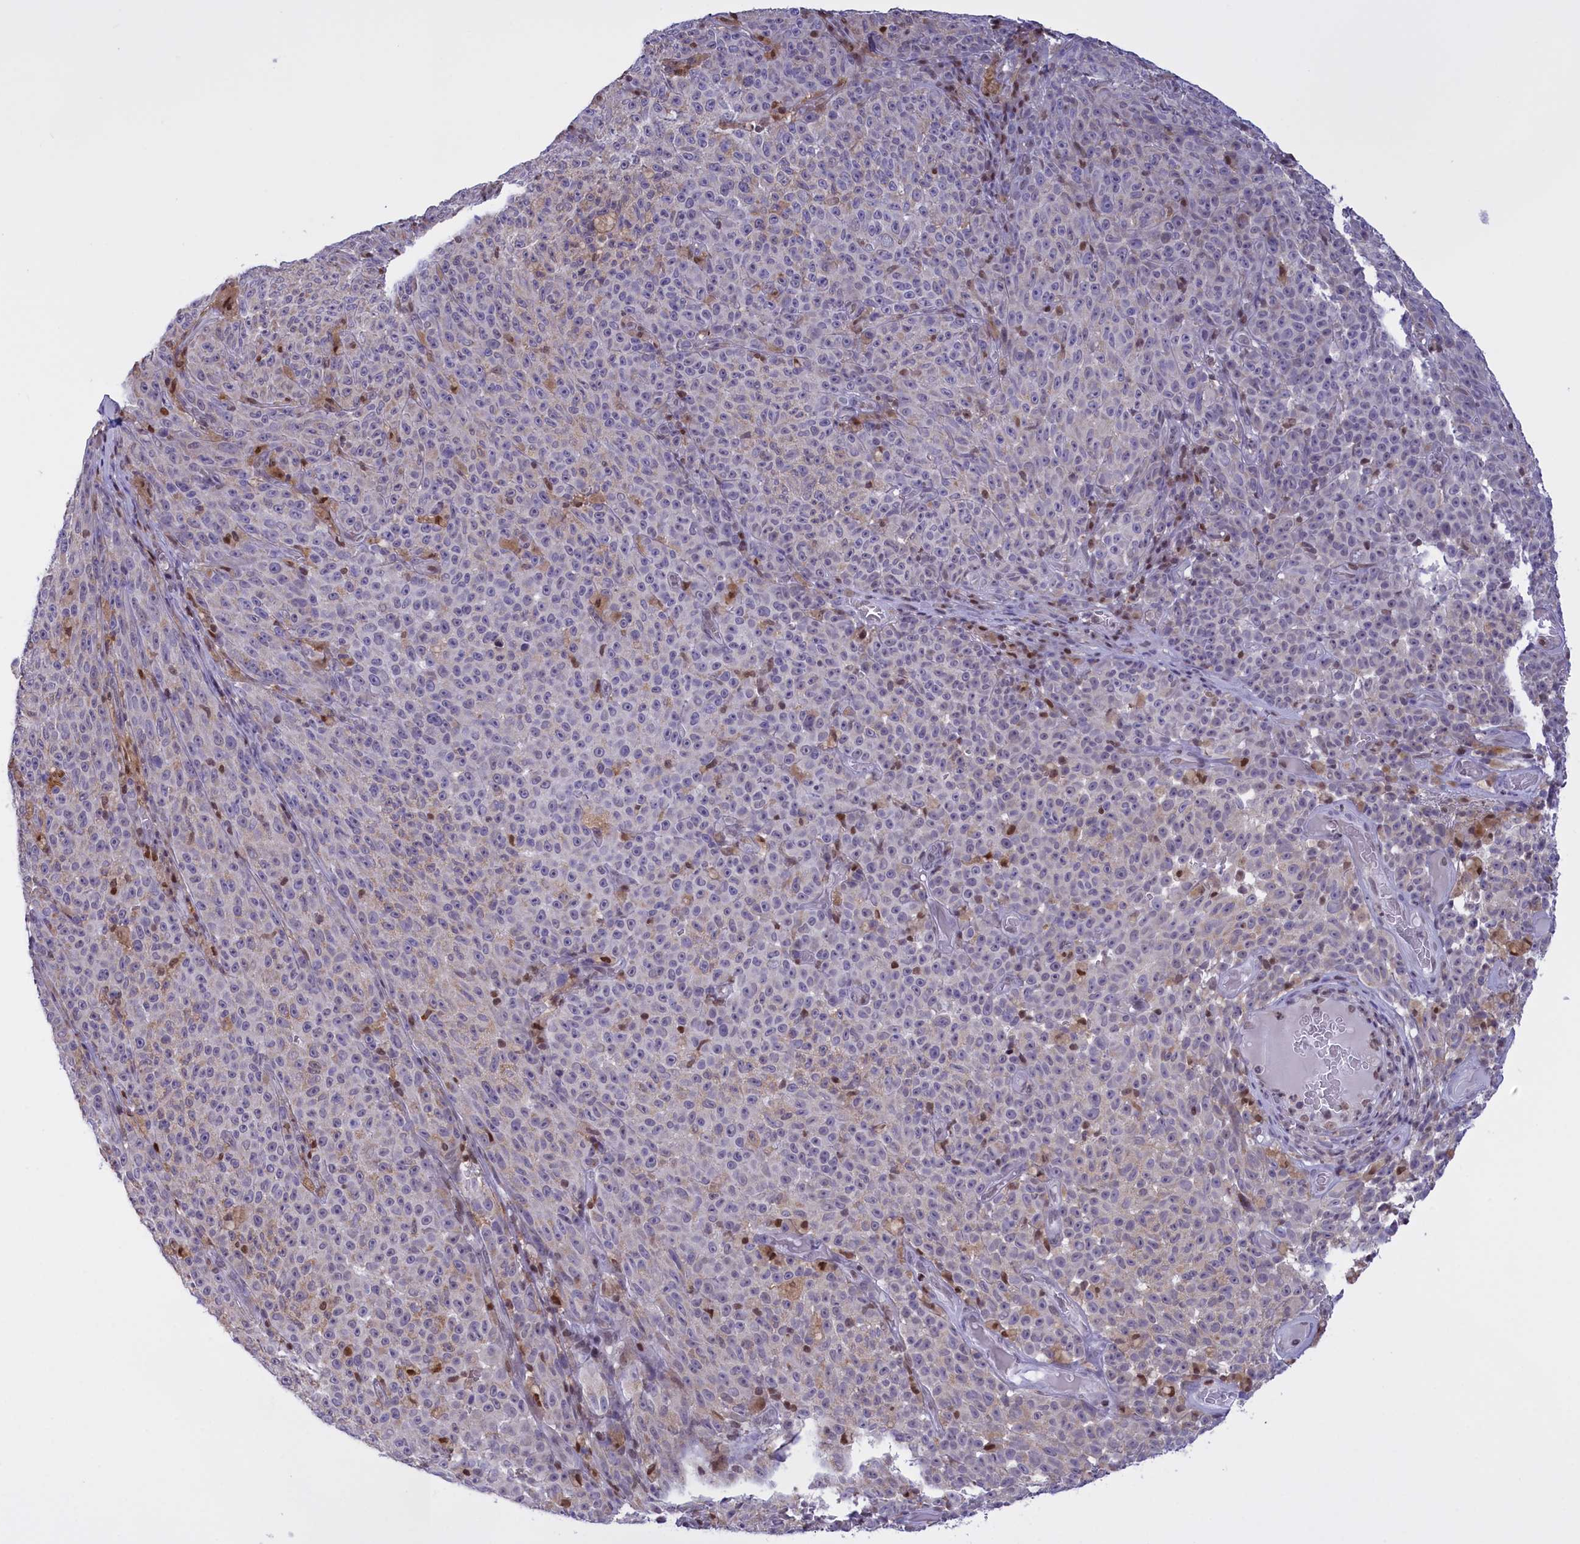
{"staining": {"intensity": "negative", "quantity": "none", "location": "none"}, "tissue": "melanoma", "cell_type": "Tumor cells", "image_type": "cancer", "snomed": [{"axis": "morphology", "description": "Malignant melanoma, NOS"}, {"axis": "topography", "description": "Skin"}], "caption": "An immunohistochemistry (IHC) photomicrograph of melanoma is shown. There is no staining in tumor cells of melanoma.", "gene": "IZUMO2", "patient": {"sex": "female", "age": 82}}